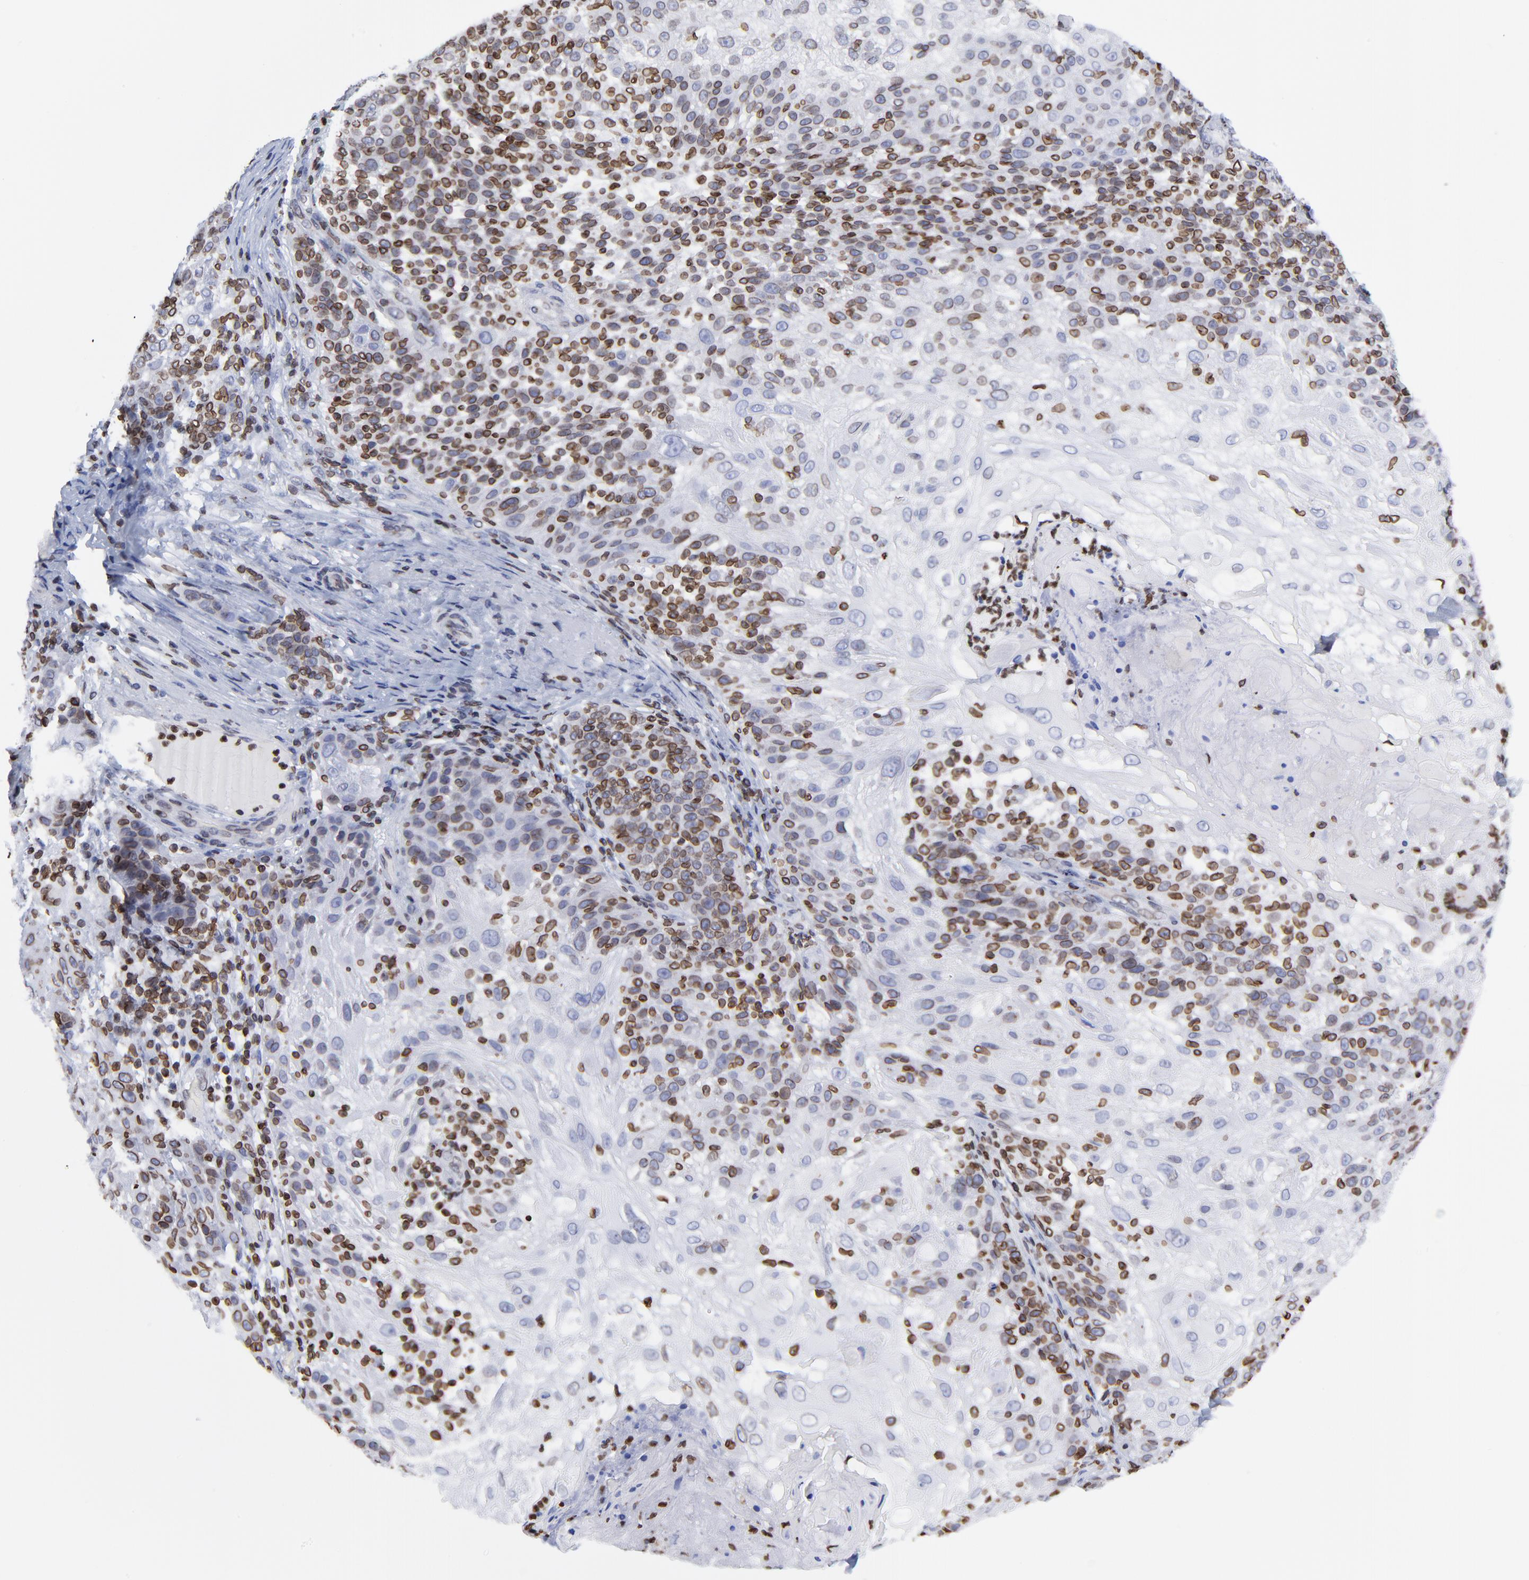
{"staining": {"intensity": "moderate", "quantity": "<25%", "location": "cytoplasmic/membranous,nuclear"}, "tissue": "skin cancer", "cell_type": "Tumor cells", "image_type": "cancer", "snomed": [{"axis": "morphology", "description": "Normal tissue, NOS"}, {"axis": "morphology", "description": "Squamous cell carcinoma, NOS"}, {"axis": "topography", "description": "Skin"}], "caption": "Immunohistochemical staining of human skin cancer (squamous cell carcinoma) shows moderate cytoplasmic/membranous and nuclear protein staining in approximately <25% of tumor cells. The staining is performed using DAB (3,3'-diaminobenzidine) brown chromogen to label protein expression. The nuclei are counter-stained blue using hematoxylin.", "gene": "THAP7", "patient": {"sex": "female", "age": 83}}